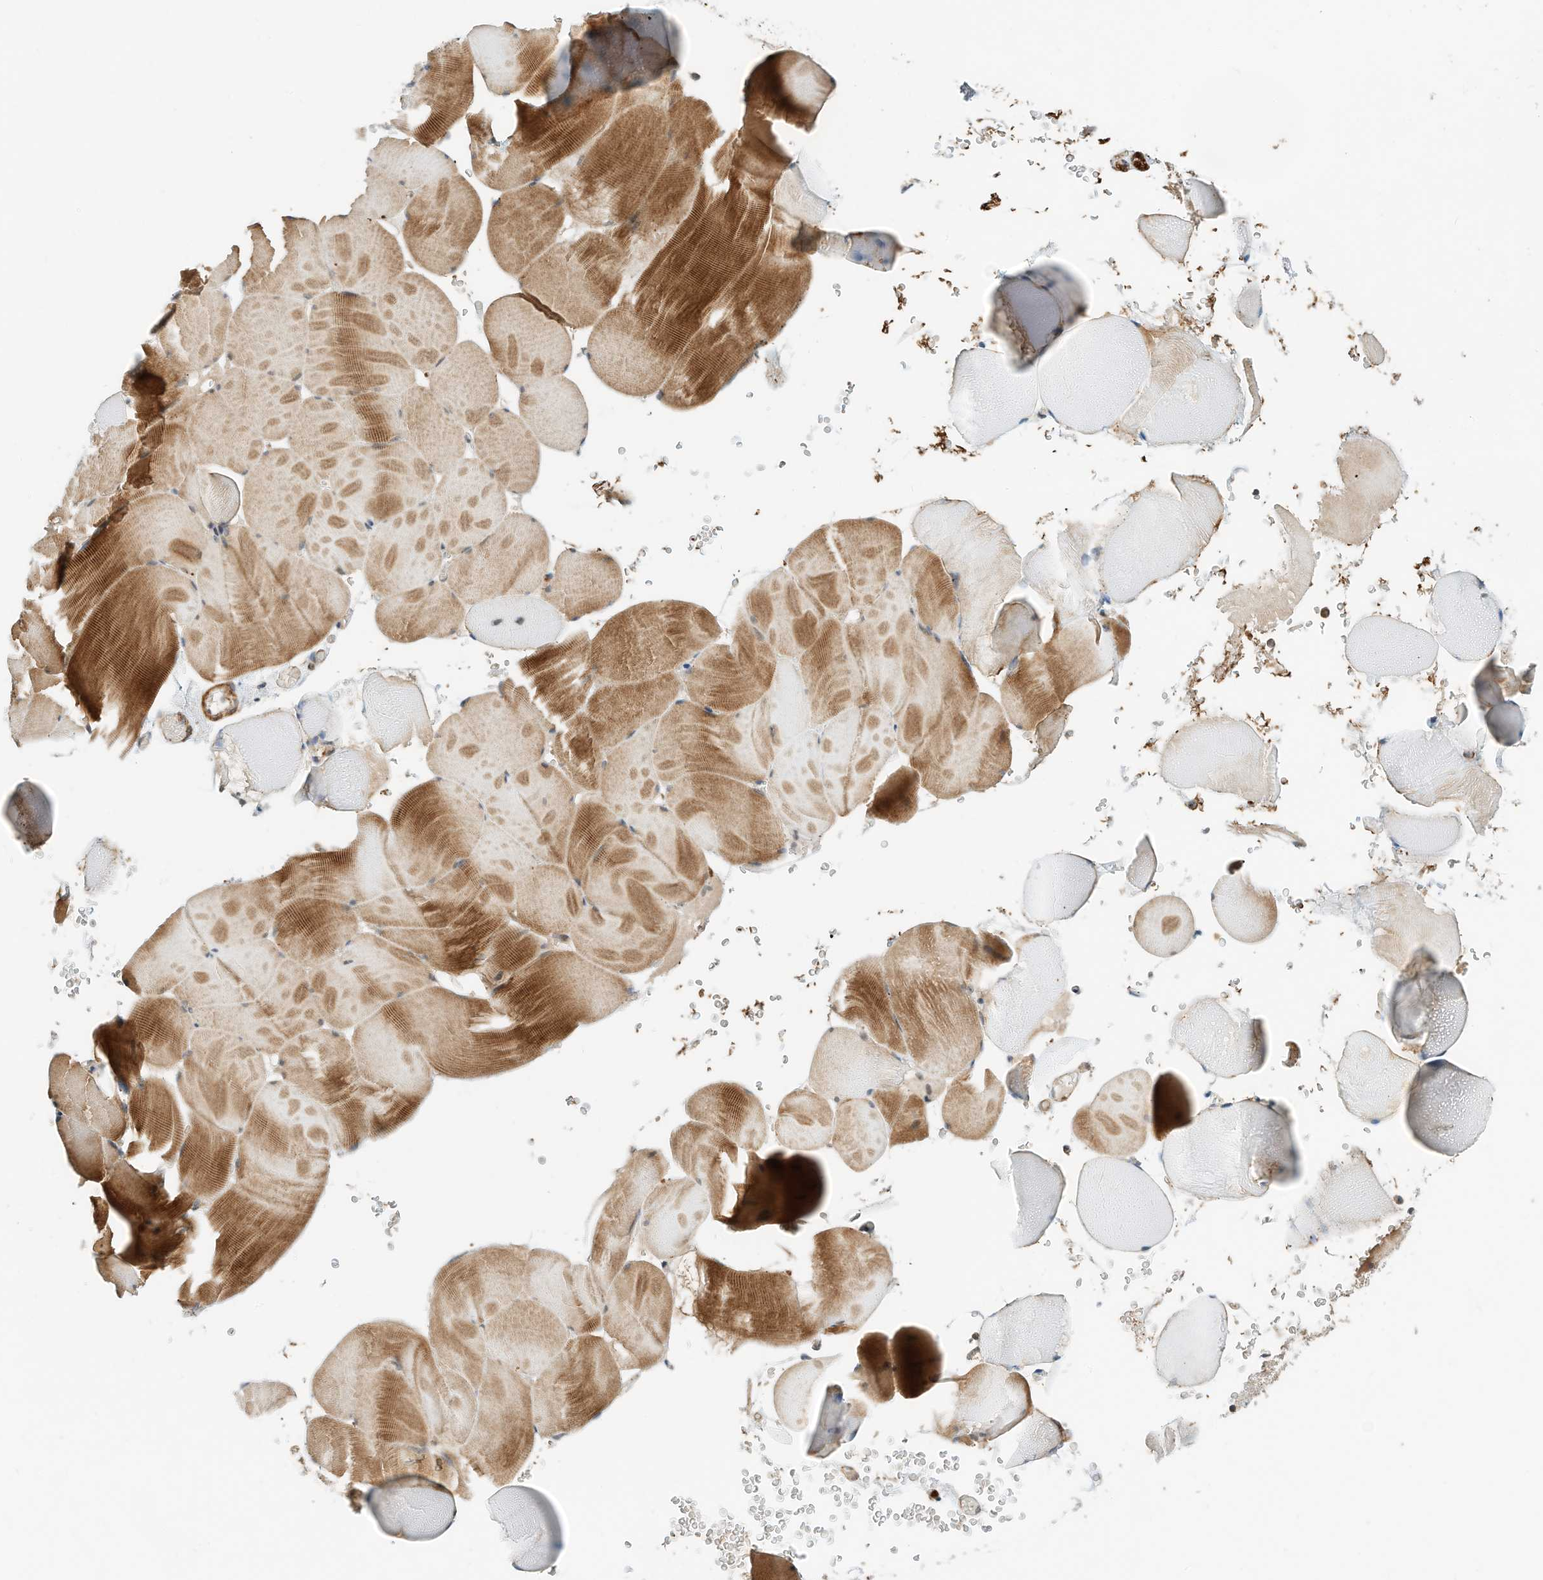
{"staining": {"intensity": "moderate", "quantity": "25%-75%", "location": "cytoplasmic/membranous"}, "tissue": "skeletal muscle", "cell_type": "Myocytes", "image_type": "normal", "snomed": [{"axis": "morphology", "description": "Normal tissue, NOS"}, {"axis": "topography", "description": "Skeletal muscle"}], "caption": "Human skeletal muscle stained with a brown dye exhibits moderate cytoplasmic/membranous positive expression in about 25%-75% of myocytes.", "gene": "CPAMD8", "patient": {"sex": "male", "age": 62}}